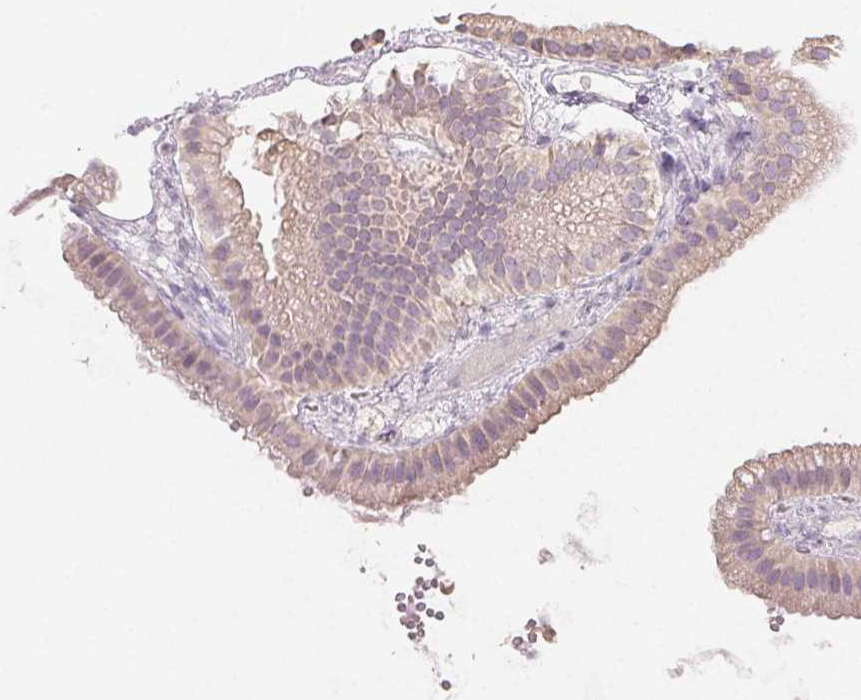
{"staining": {"intensity": "weak", "quantity": "25%-75%", "location": "cytoplasmic/membranous"}, "tissue": "gallbladder", "cell_type": "Glandular cells", "image_type": "normal", "snomed": [{"axis": "morphology", "description": "Normal tissue, NOS"}, {"axis": "topography", "description": "Gallbladder"}], "caption": "Glandular cells demonstrate low levels of weak cytoplasmic/membranous staining in approximately 25%-75% of cells in unremarkable human gallbladder. Ihc stains the protein of interest in brown and the nuclei are stained blue.", "gene": "SFTPD", "patient": {"sex": "female", "age": 63}}